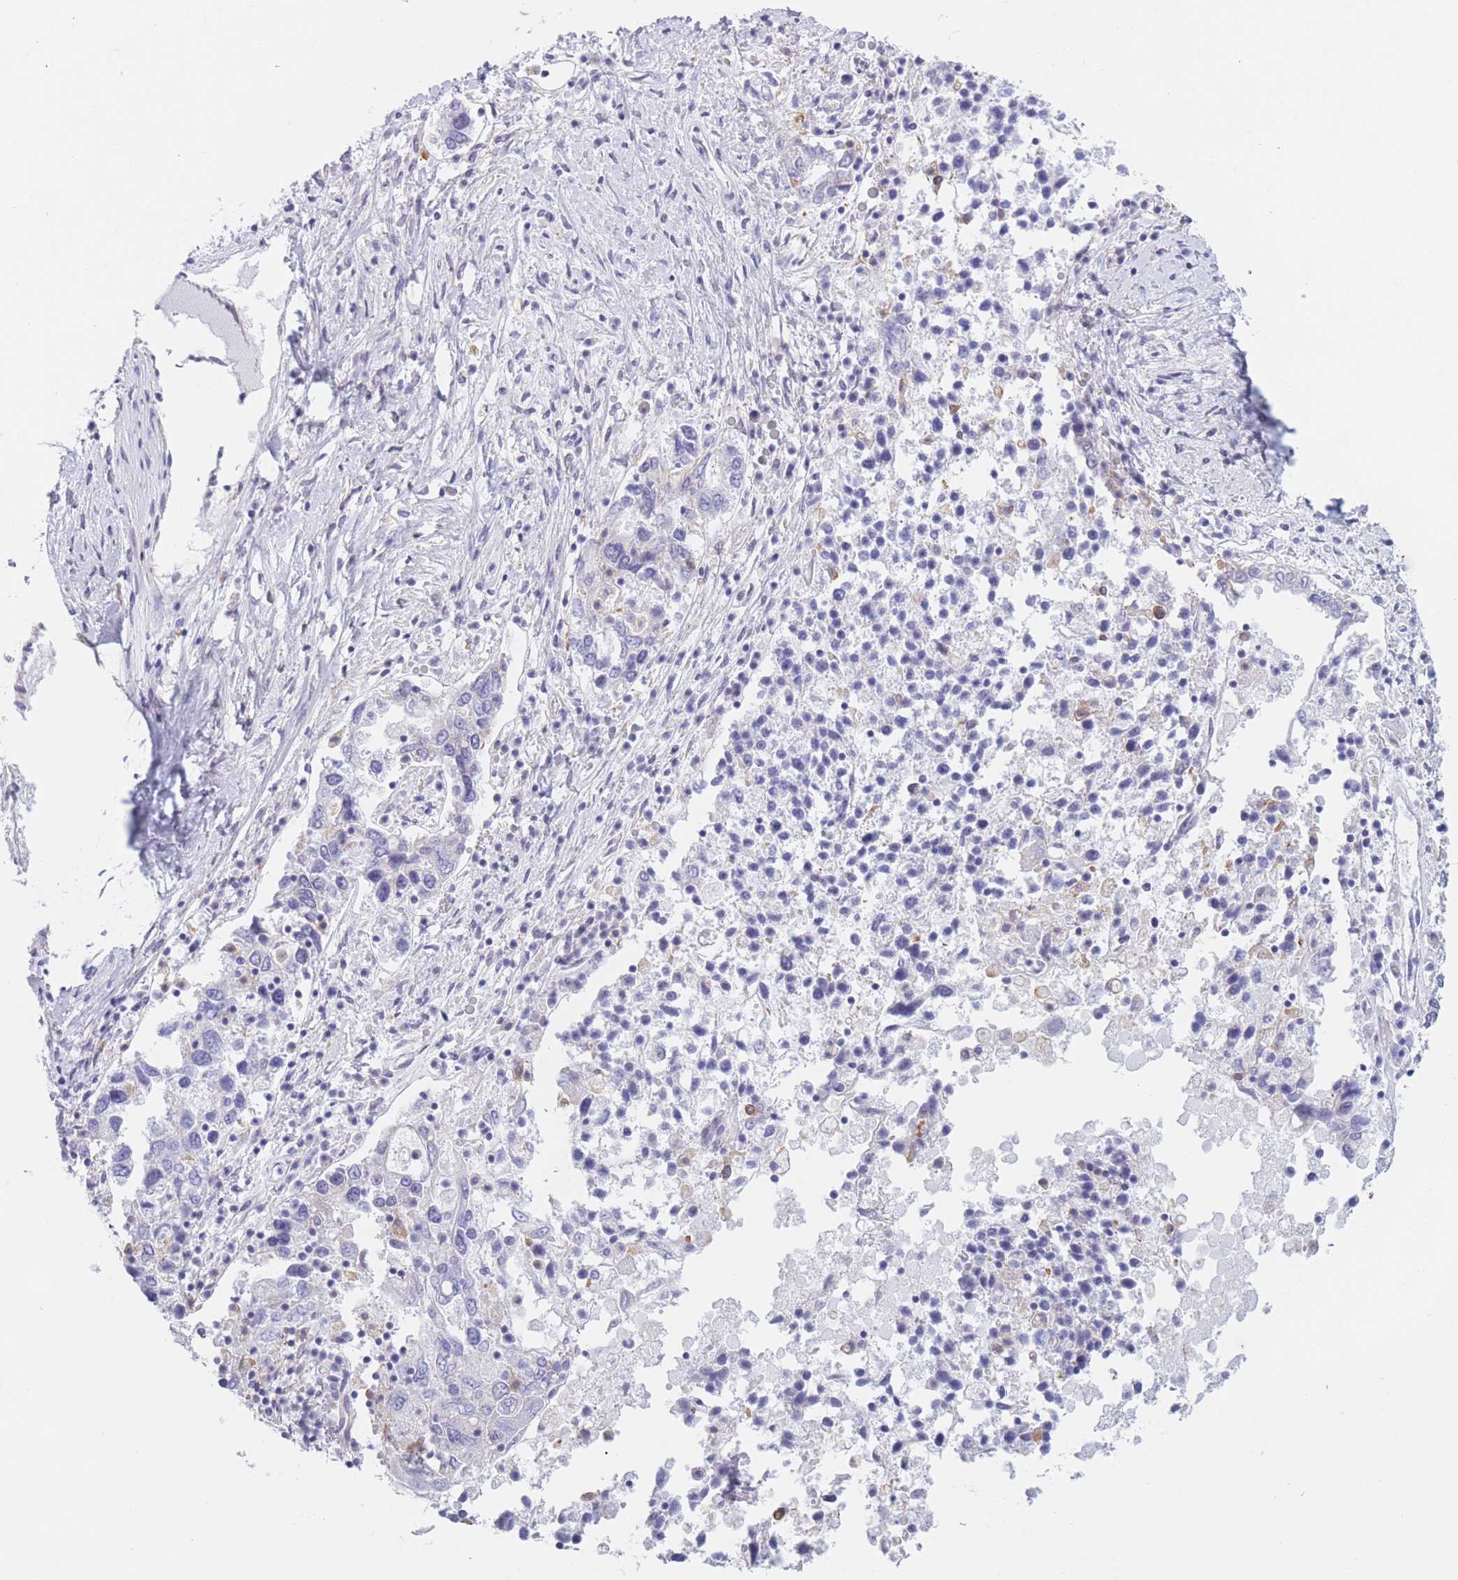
{"staining": {"intensity": "negative", "quantity": "none", "location": "none"}, "tissue": "ovarian cancer", "cell_type": "Tumor cells", "image_type": "cancer", "snomed": [{"axis": "morphology", "description": "Carcinoma, endometroid"}, {"axis": "topography", "description": "Ovary"}], "caption": "An immunohistochemistry micrograph of ovarian endometroid carcinoma is shown. There is no staining in tumor cells of ovarian endometroid carcinoma. The staining was performed using DAB to visualize the protein expression in brown, while the nuclei were stained in blue with hematoxylin (Magnification: 20x).", "gene": "PODXL", "patient": {"sex": "female", "age": 62}}